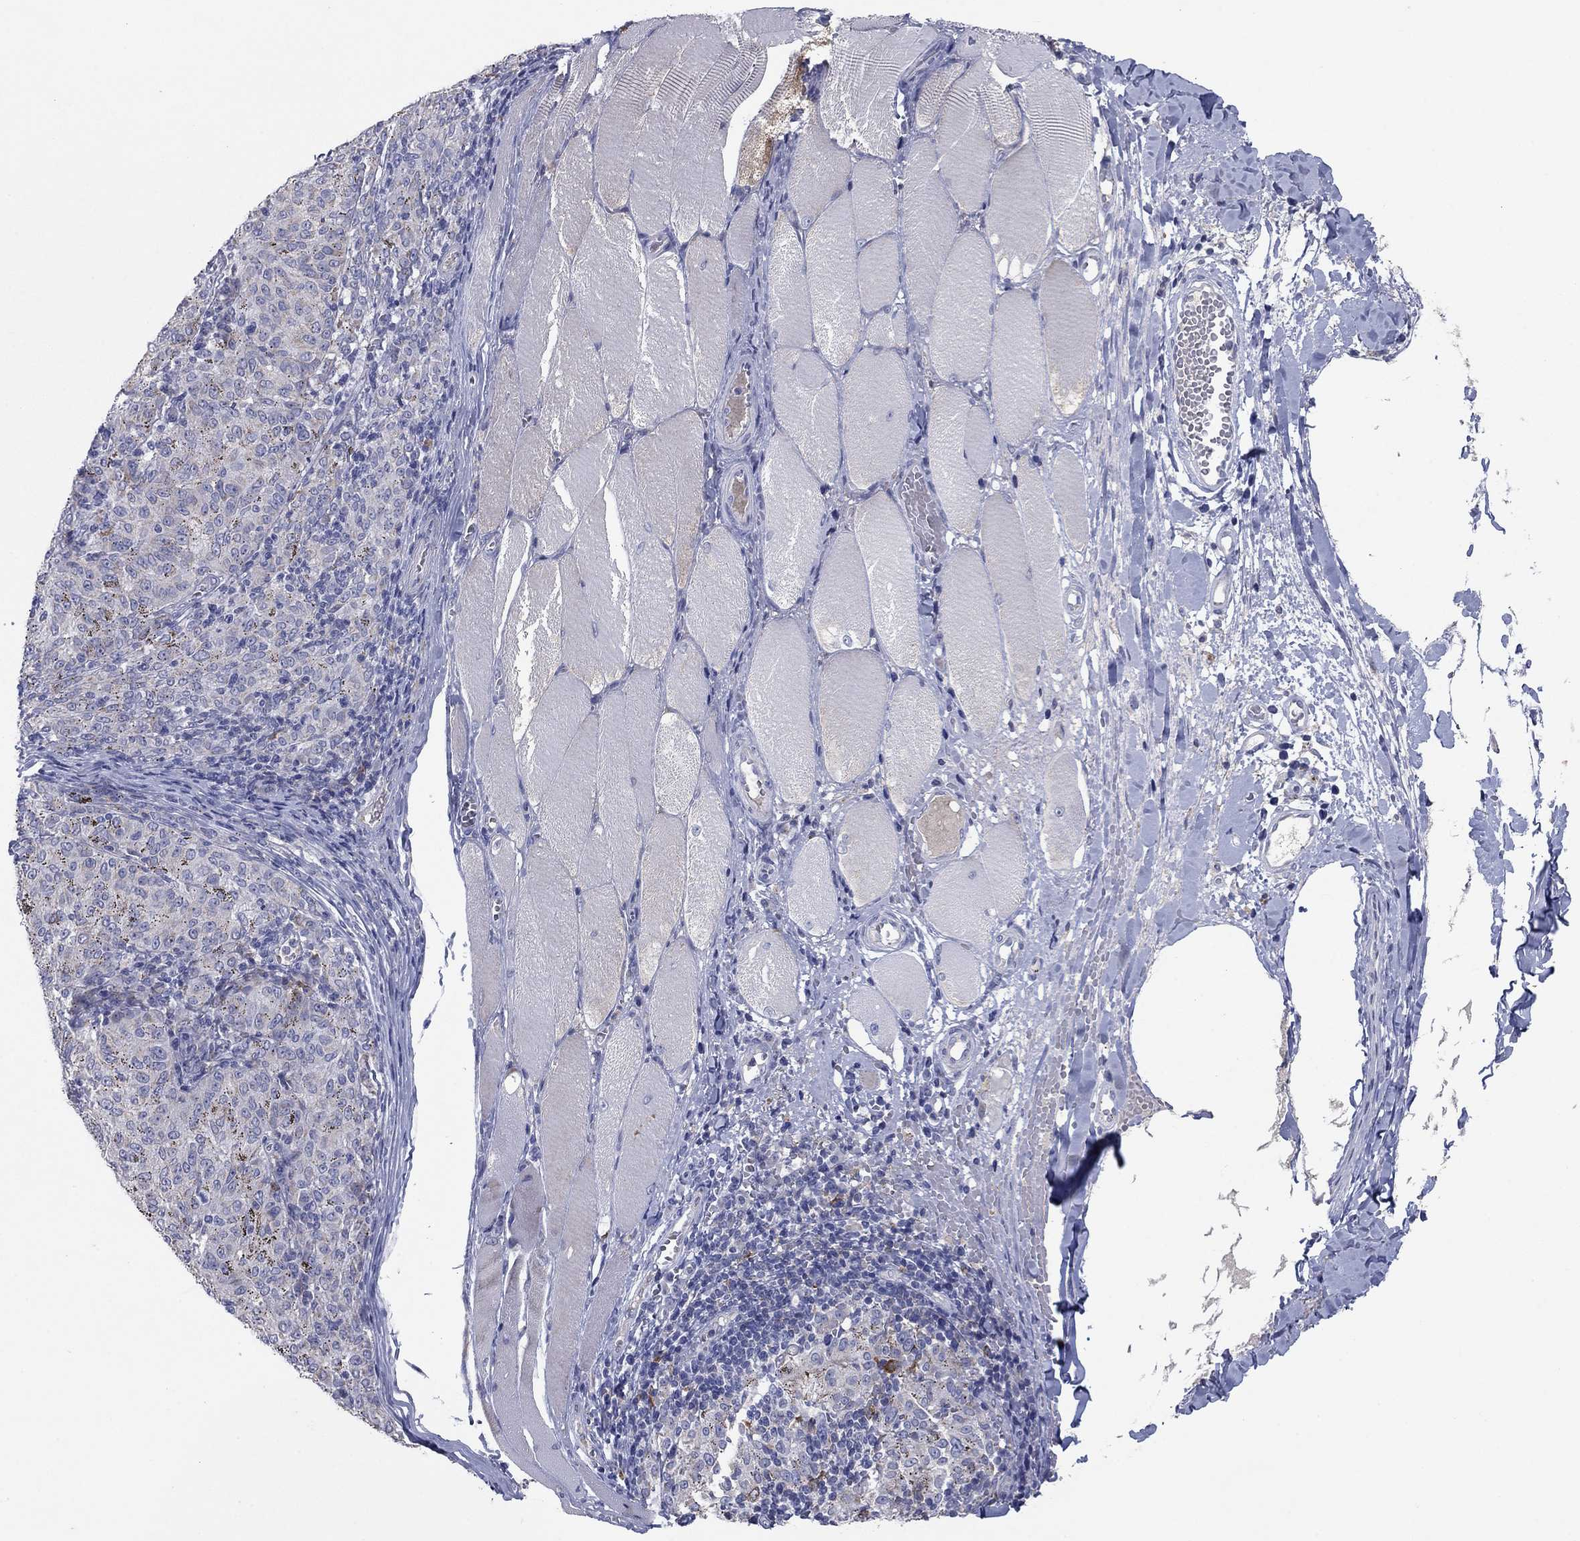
{"staining": {"intensity": "negative", "quantity": "none", "location": "none"}, "tissue": "melanoma", "cell_type": "Tumor cells", "image_type": "cancer", "snomed": [{"axis": "morphology", "description": "Malignant melanoma, NOS"}, {"axis": "topography", "description": "Skin"}], "caption": "The image reveals no staining of tumor cells in malignant melanoma.", "gene": "PTGDS", "patient": {"sex": "female", "age": 72}}